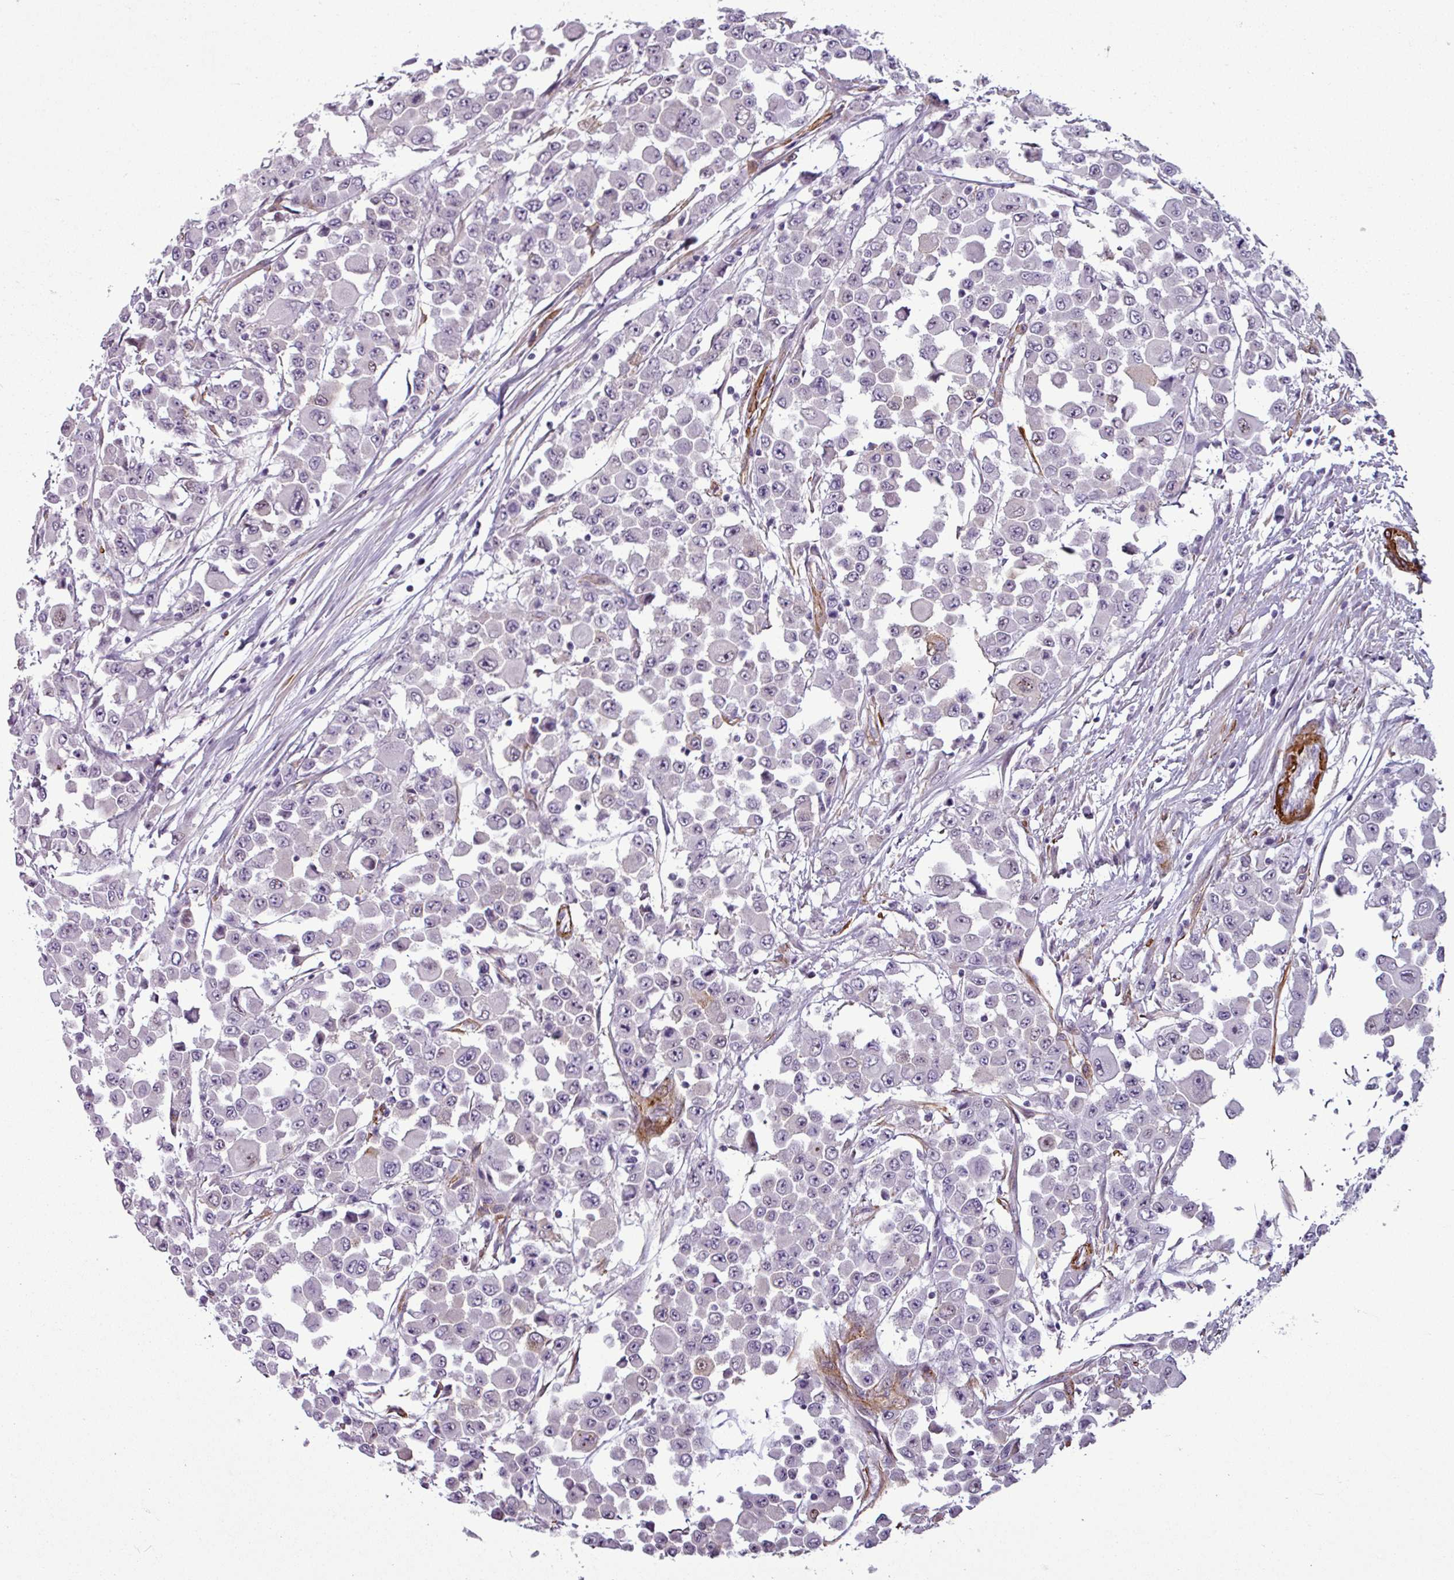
{"staining": {"intensity": "negative", "quantity": "none", "location": "none"}, "tissue": "colorectal cancer", "cell_type": "Tumor cells", "image_type": "cancer", "snomed": [{"axis": "morphology", "description": "Adenocarcinoma, NOS"}, {"axis": "topography", "description": "Colon"}], "caption": "This image is of colorectal adenocarcinoma stained with immunohistochemistry (IHC) to label a protein in brown with the nuclei are counter-stained blue. There is no staining in tumor cells.", "gene": "ATP10A", "patient": {"sex": "male", "age": 51}}